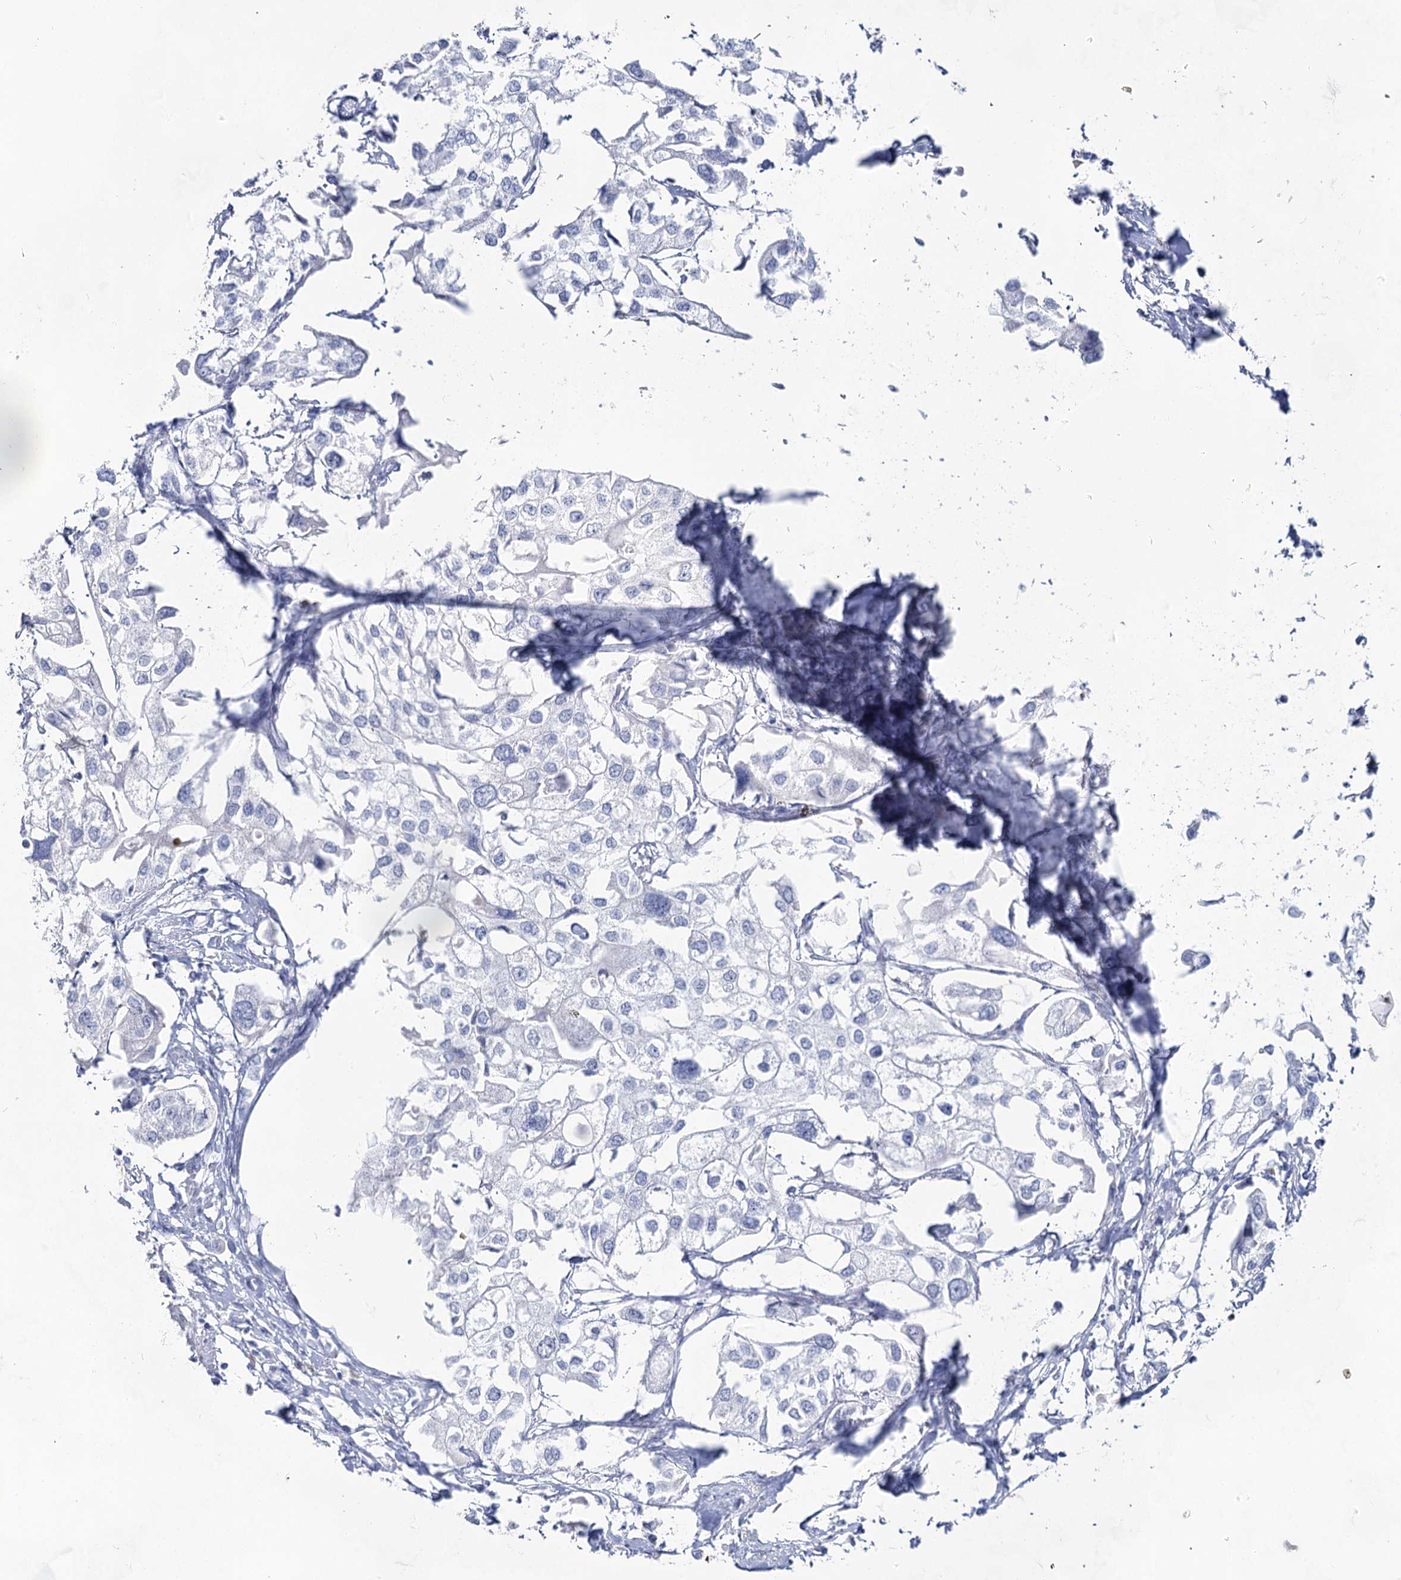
{"staining": {"intensity": "negative", "quantity": "none", "location": "none"}, "tissue": "urothelial cancer", "cell_type": "Tumor cells", "image_type": "cancer", "snomed": [{"axis": "morphology", "description": "Urothelial carcinoma, High grade"}, {"axis": "topography", "description": "Urinary bladder"}], "caption": "Immunohistochemistry image of neoplastic tissue: high-grade urothelial carcinoma stained with DAB (3,3'-diaminobenzidine) demonstrates no significant protein positivity in tumor cells.", "gene": "ACRV1", "patient": {"sex": "male", "age": 64}}